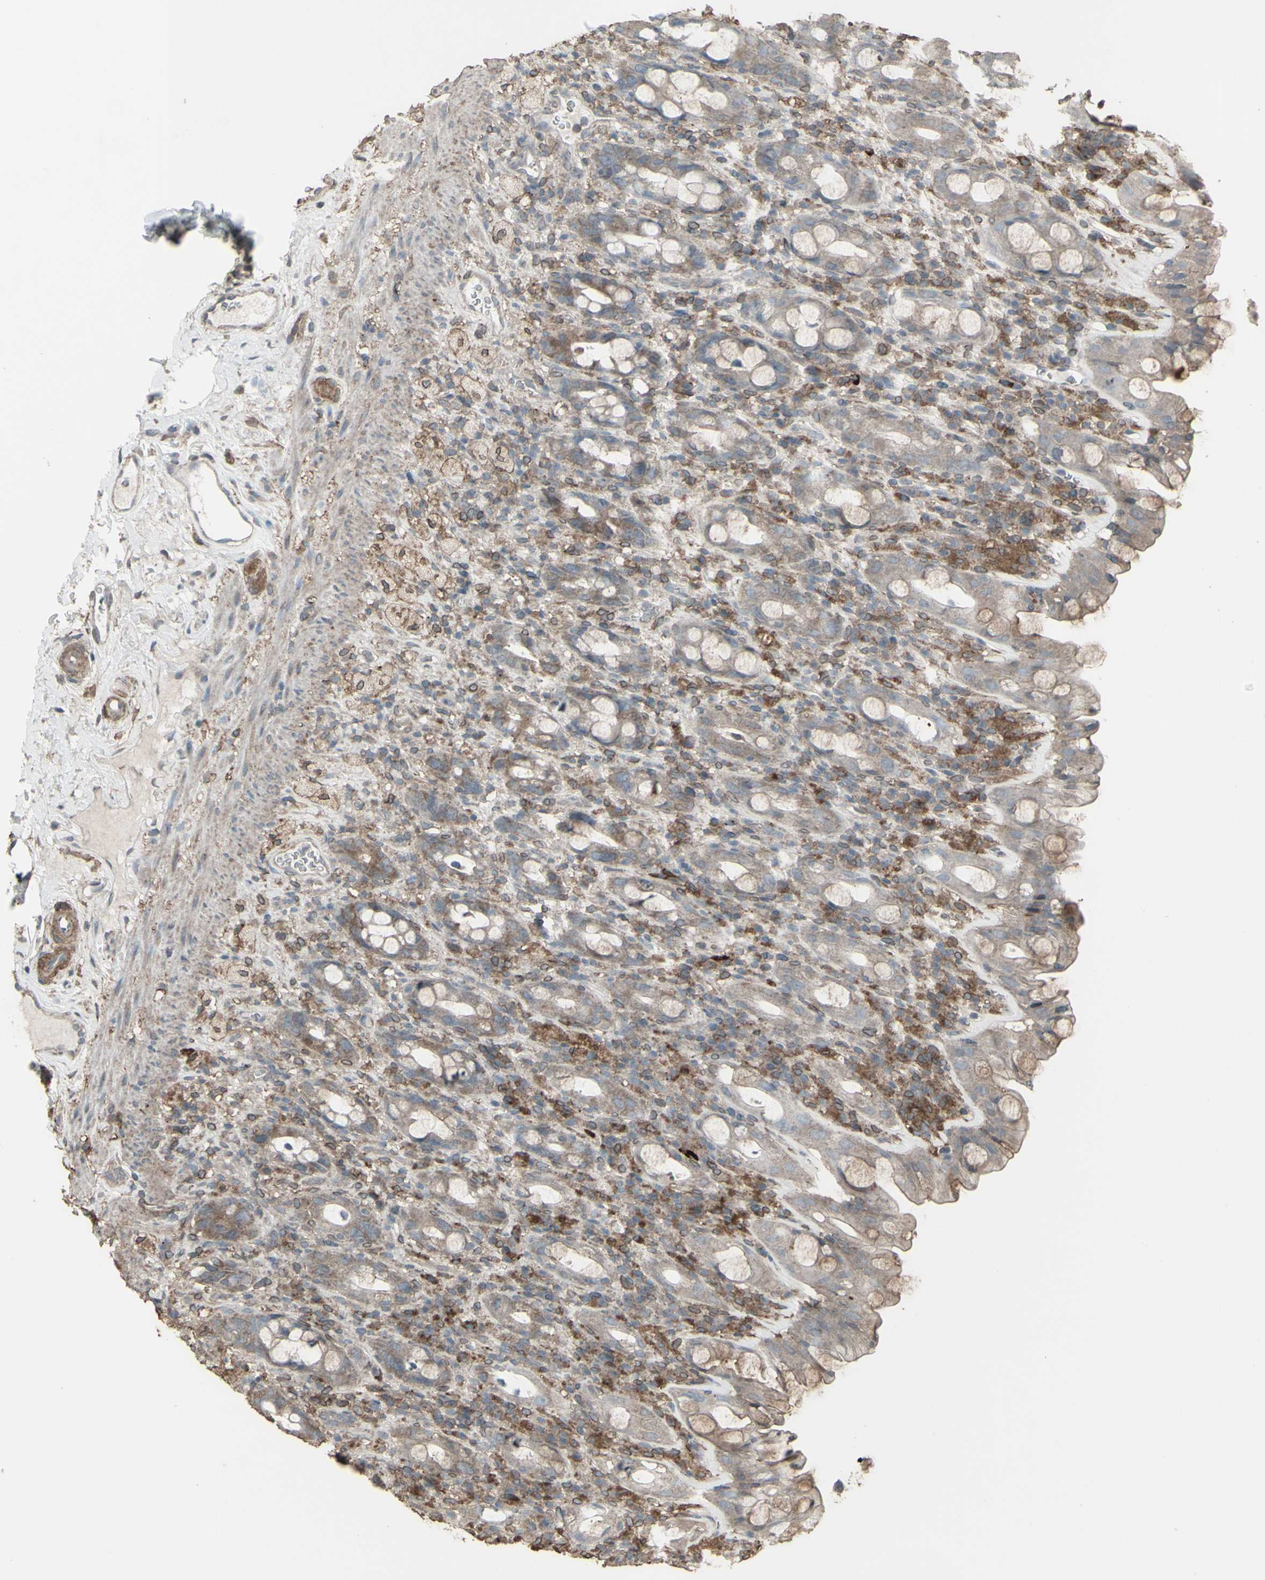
{"staining": {"intensity": "weak", "quantity": "25%-75%", "location": "cytoplasmic/membranous"}, "tissue": "rectum", "cell_type": "Glandular cells", "image_type": "normal", "snomed": [{"axis": "morphology", "description": "Normal tissue, NOS"}, {"axis": "topography", "description": "Rectum"}], "caption": "Immunohistochemical staining of benign rectum demonstrates weak cytoplasmic/membranous protein expression in about 25%-75% of glandular cells. The protein is stained brown, and the nuclei are stained in blue (DAB IHC with brightfield microscopy, high magnification).", "gene": "SMO", "patient": {"sex": "male", "age": 44}}